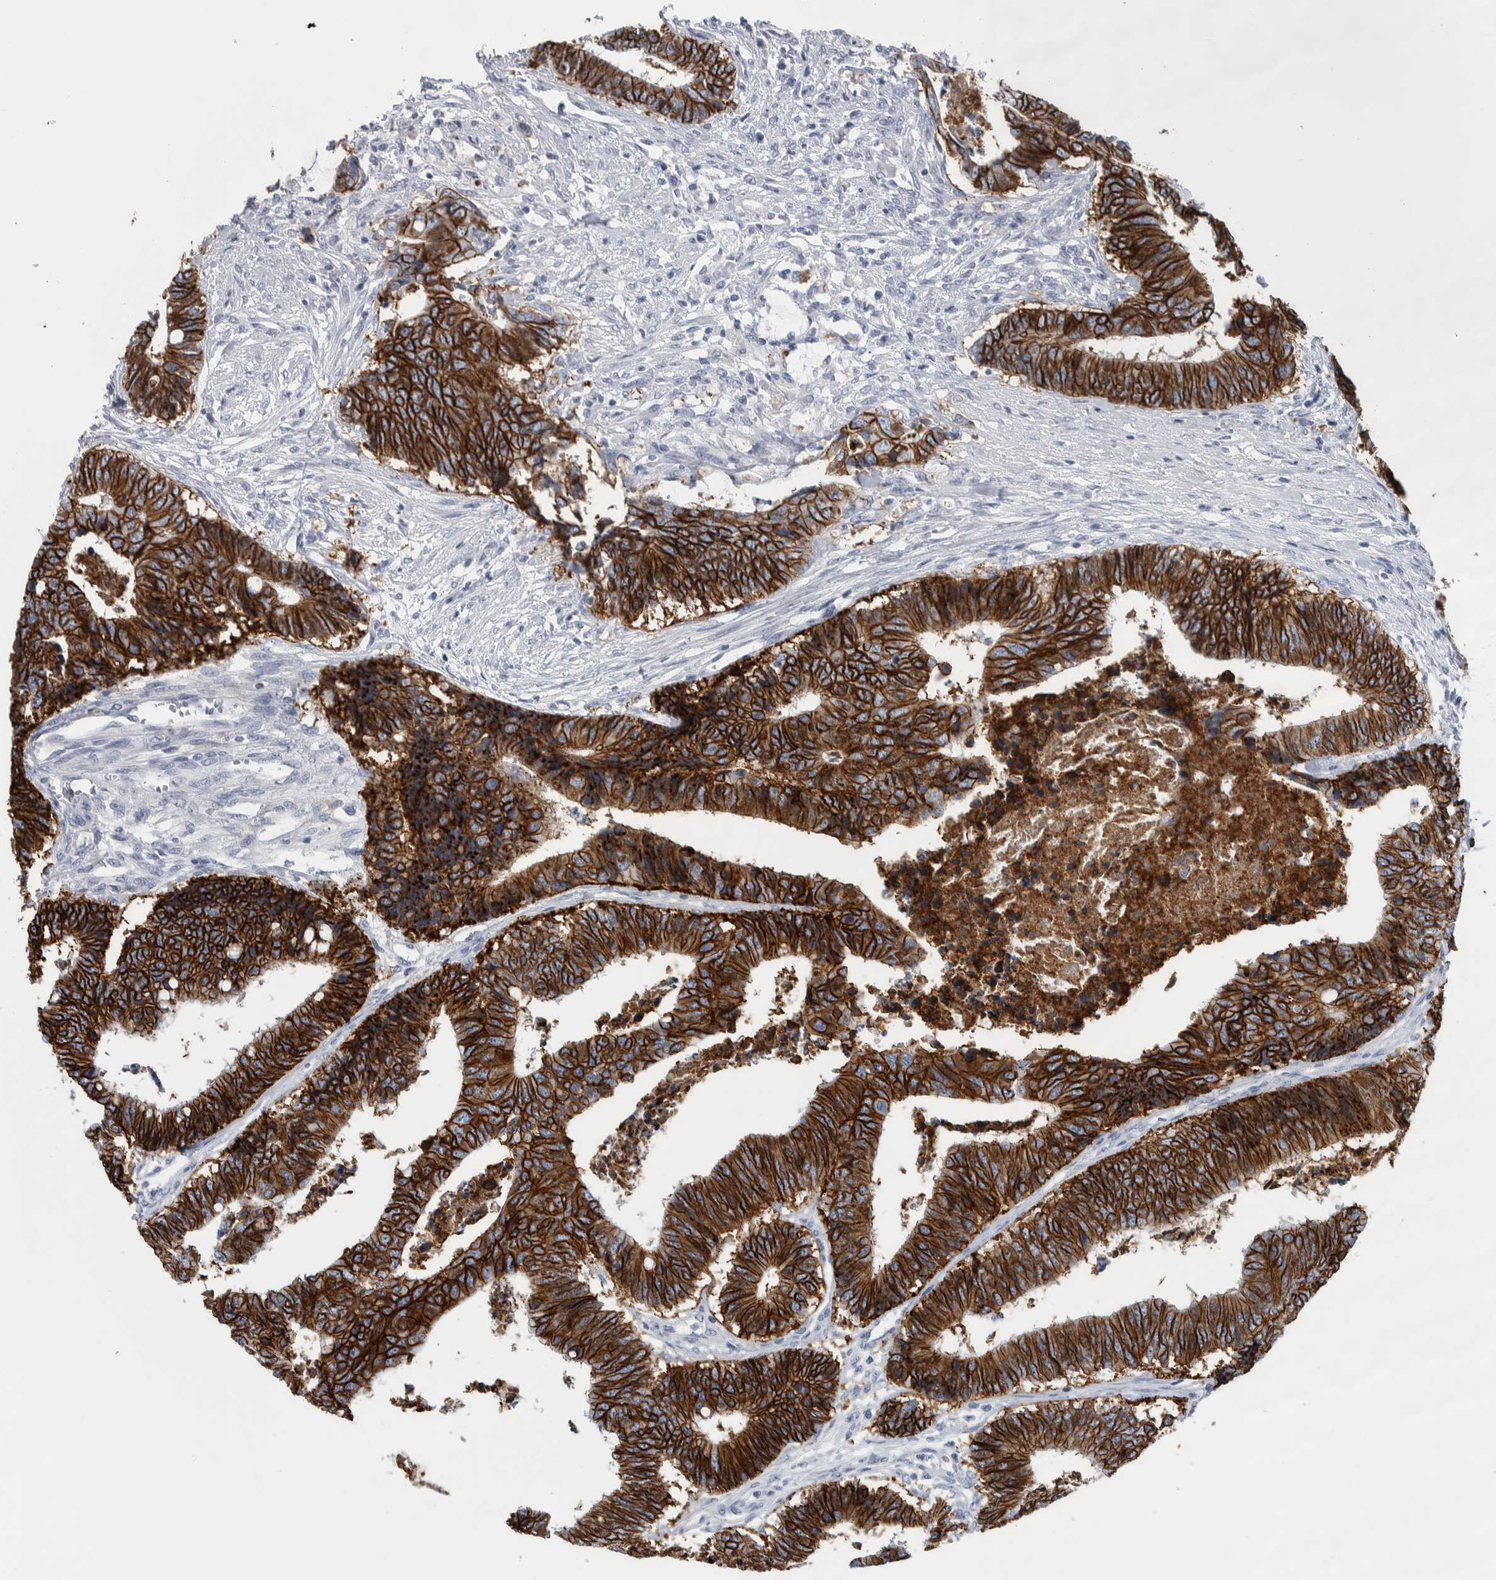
{"staining": {"intensity": "strong", "quantity": ">75%", "location": "cytoplasmic/membranous"}, "tissue": "colorectal cancer", "cell_type": "Tumor cells", "image_type": "cancer", "snomed": [{"axis": "morphology", "description": "Adenocarcinoma, NOS"}, {"axis": "topography", "description": "Rectum"}], "caption": "Tumor cells display high levels of strong cytoplasmic/membranous staining in approximately >75% of cells in adenocarcinoma (colorectal). The protein is stained brown, and the nuclei are stained in blue (DAB (3,3'-diaminobenzidine) IHC with brightfield microscopy, high magnification).", "gene": "CDH17", "patient": {"sex": "male", "age": 84}}